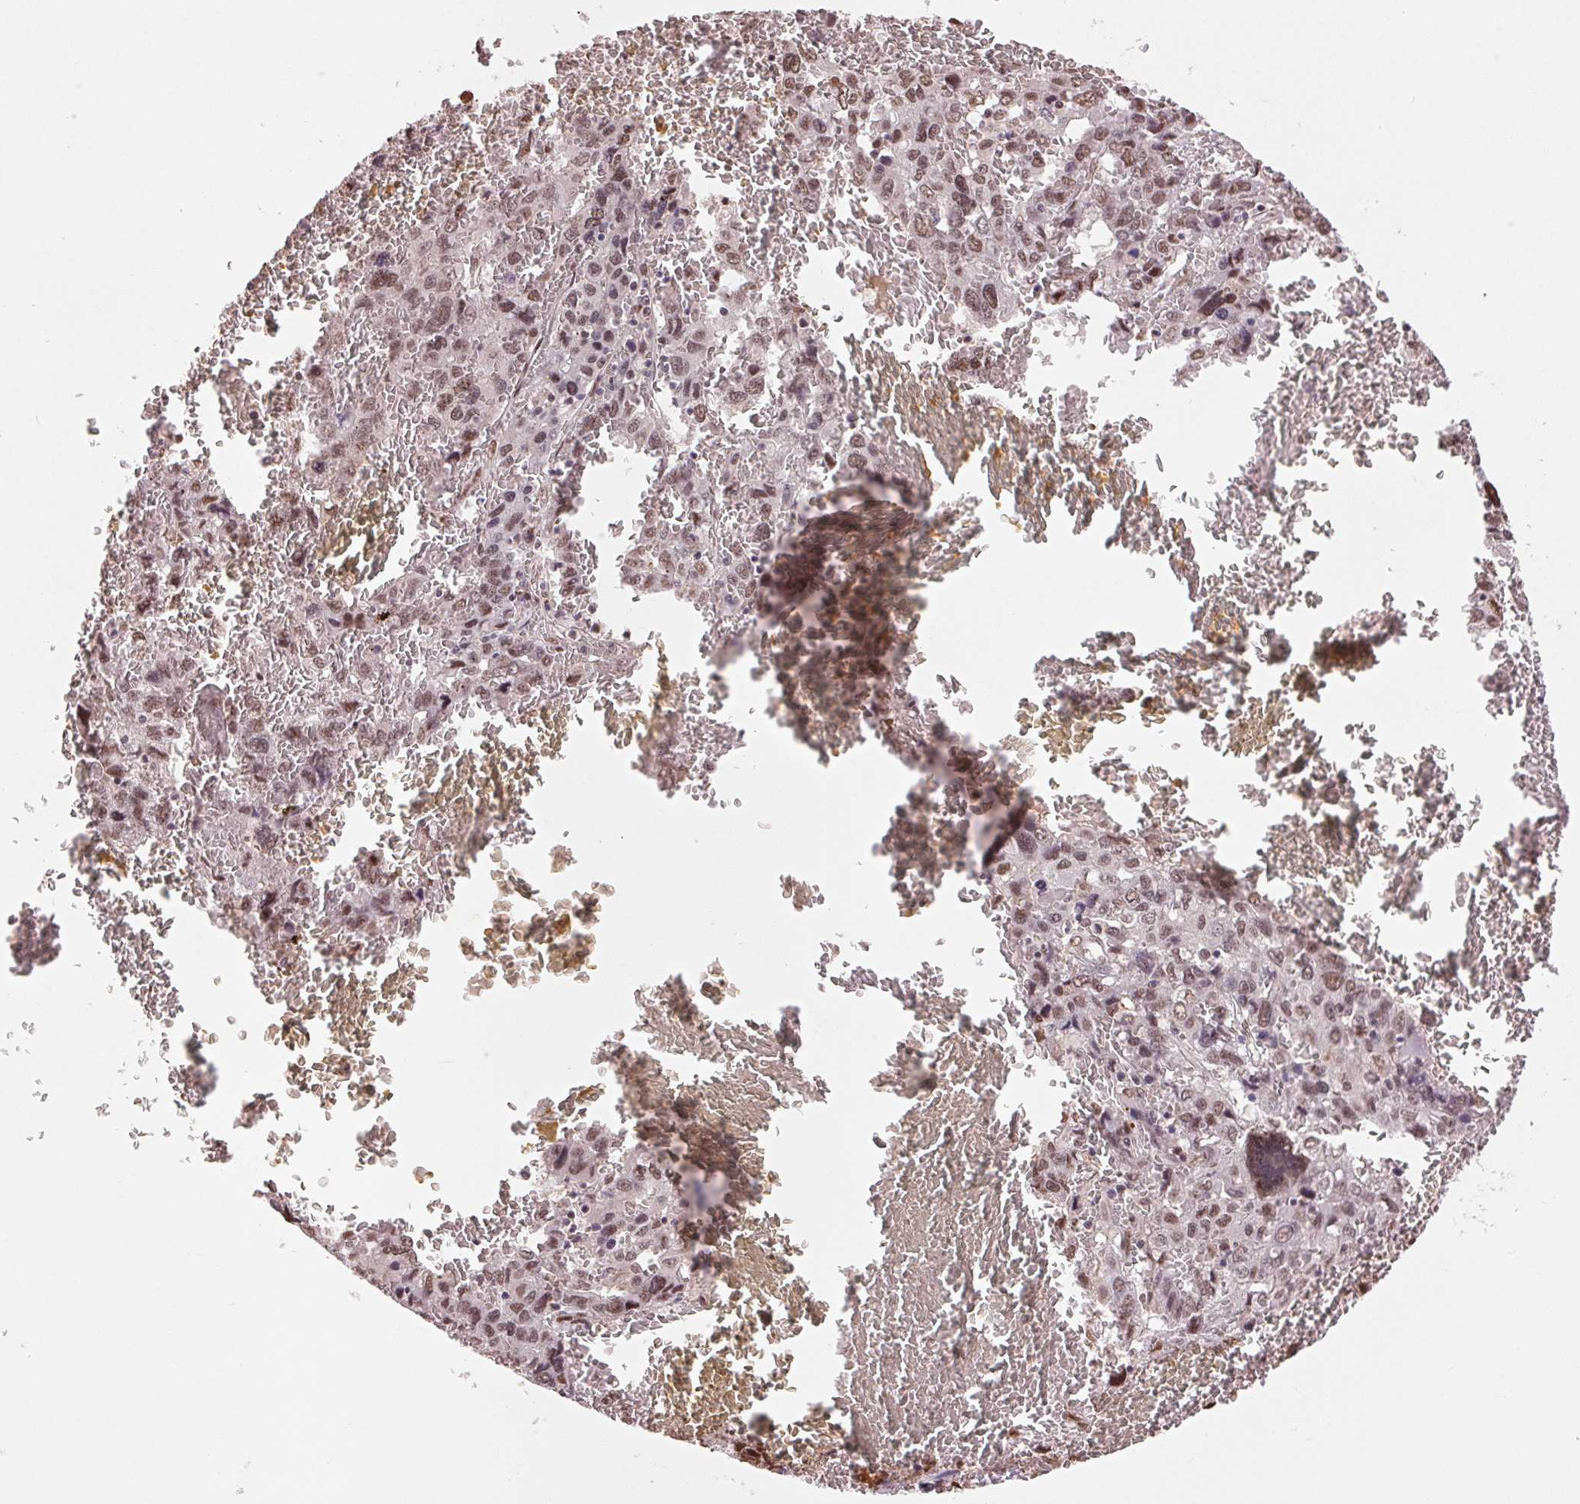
{"staining": {"intensity": "moderate", "quantity": ">75%", "location": "nuclear"}, "tissue": "liver cancer", "cell_type": "Tumor cells", "image_type": "cancer", "snomed": [{"axis": "morphology", "description": "Carcinoma, Hepatocellular, NOS"}, {"axis": "topography", "description": "Liver"}], "caption": "A photomicrograph of liver hepatocellular carcinoma stained for a protein reveals moderate nuclear brown staining in tumor cells.", "gene": "RAD23A", "patient": {"sex": "male", "age": 69}}